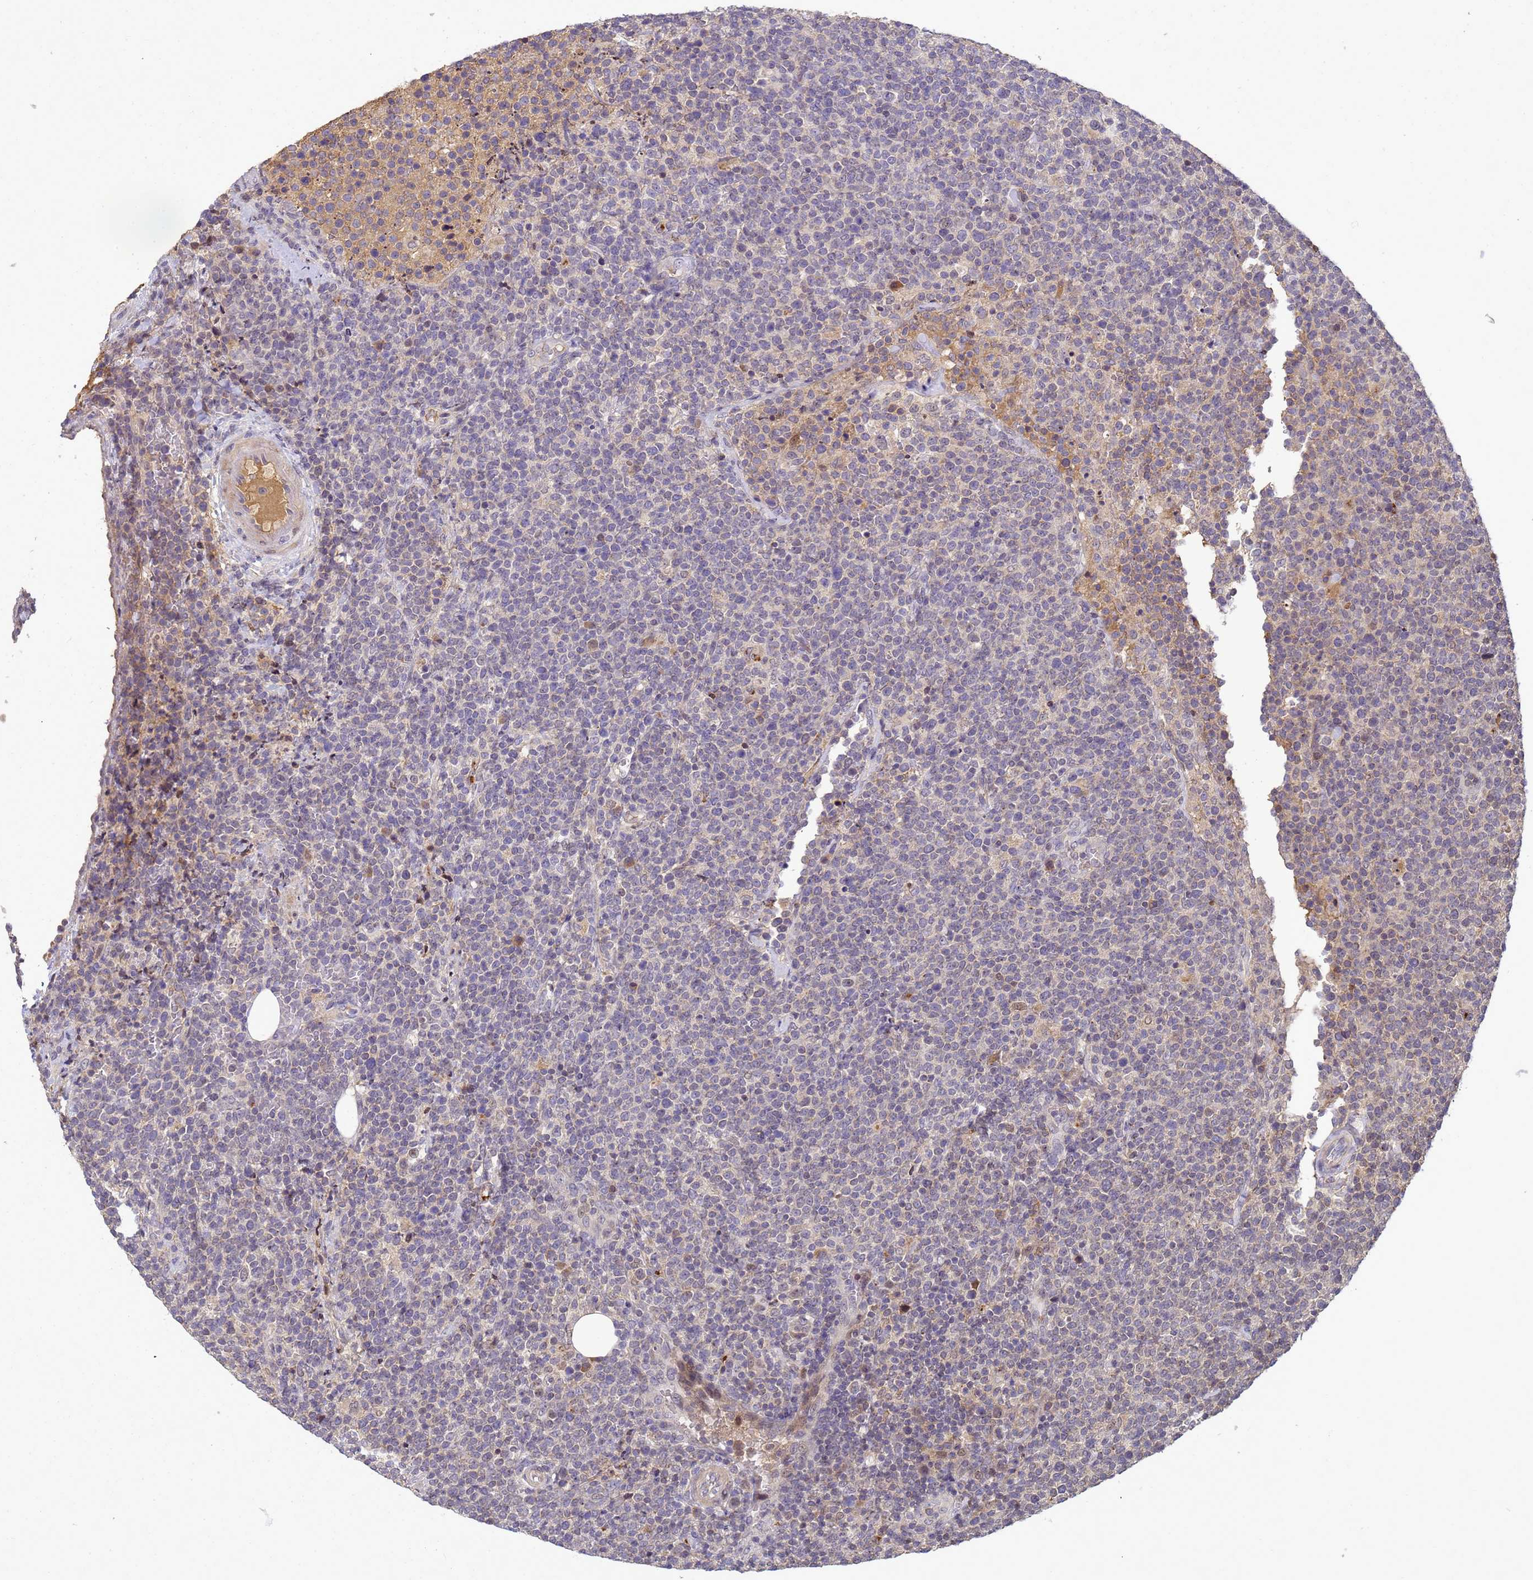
{"staining": {"intensity": "negative", "quantity": "none", "location": "none"}, "tissue": "lymphoma", "cell_type": "Tumor cells", "image_type": "cancer", "snomed": [{"axis": "morphology", "description": "Malignant lymphoma, non-Hodgkin's type, High grade"}, {"axis": "topography", "description": "Lymph node"}], "caption": "High magnification brightfield microscopy of malignant lymphoma, non-Hodgkin's type (high-grade) stained with DAB (brown) and counterstained with hematoxylin (blue): tumor cells show no significant expression. (Brightfield microscopy of DAB immunohistochemistry (IHC) at high magnification).", "gene": "TMEM74B", "patient": {"sex": "male", "age": 61}}